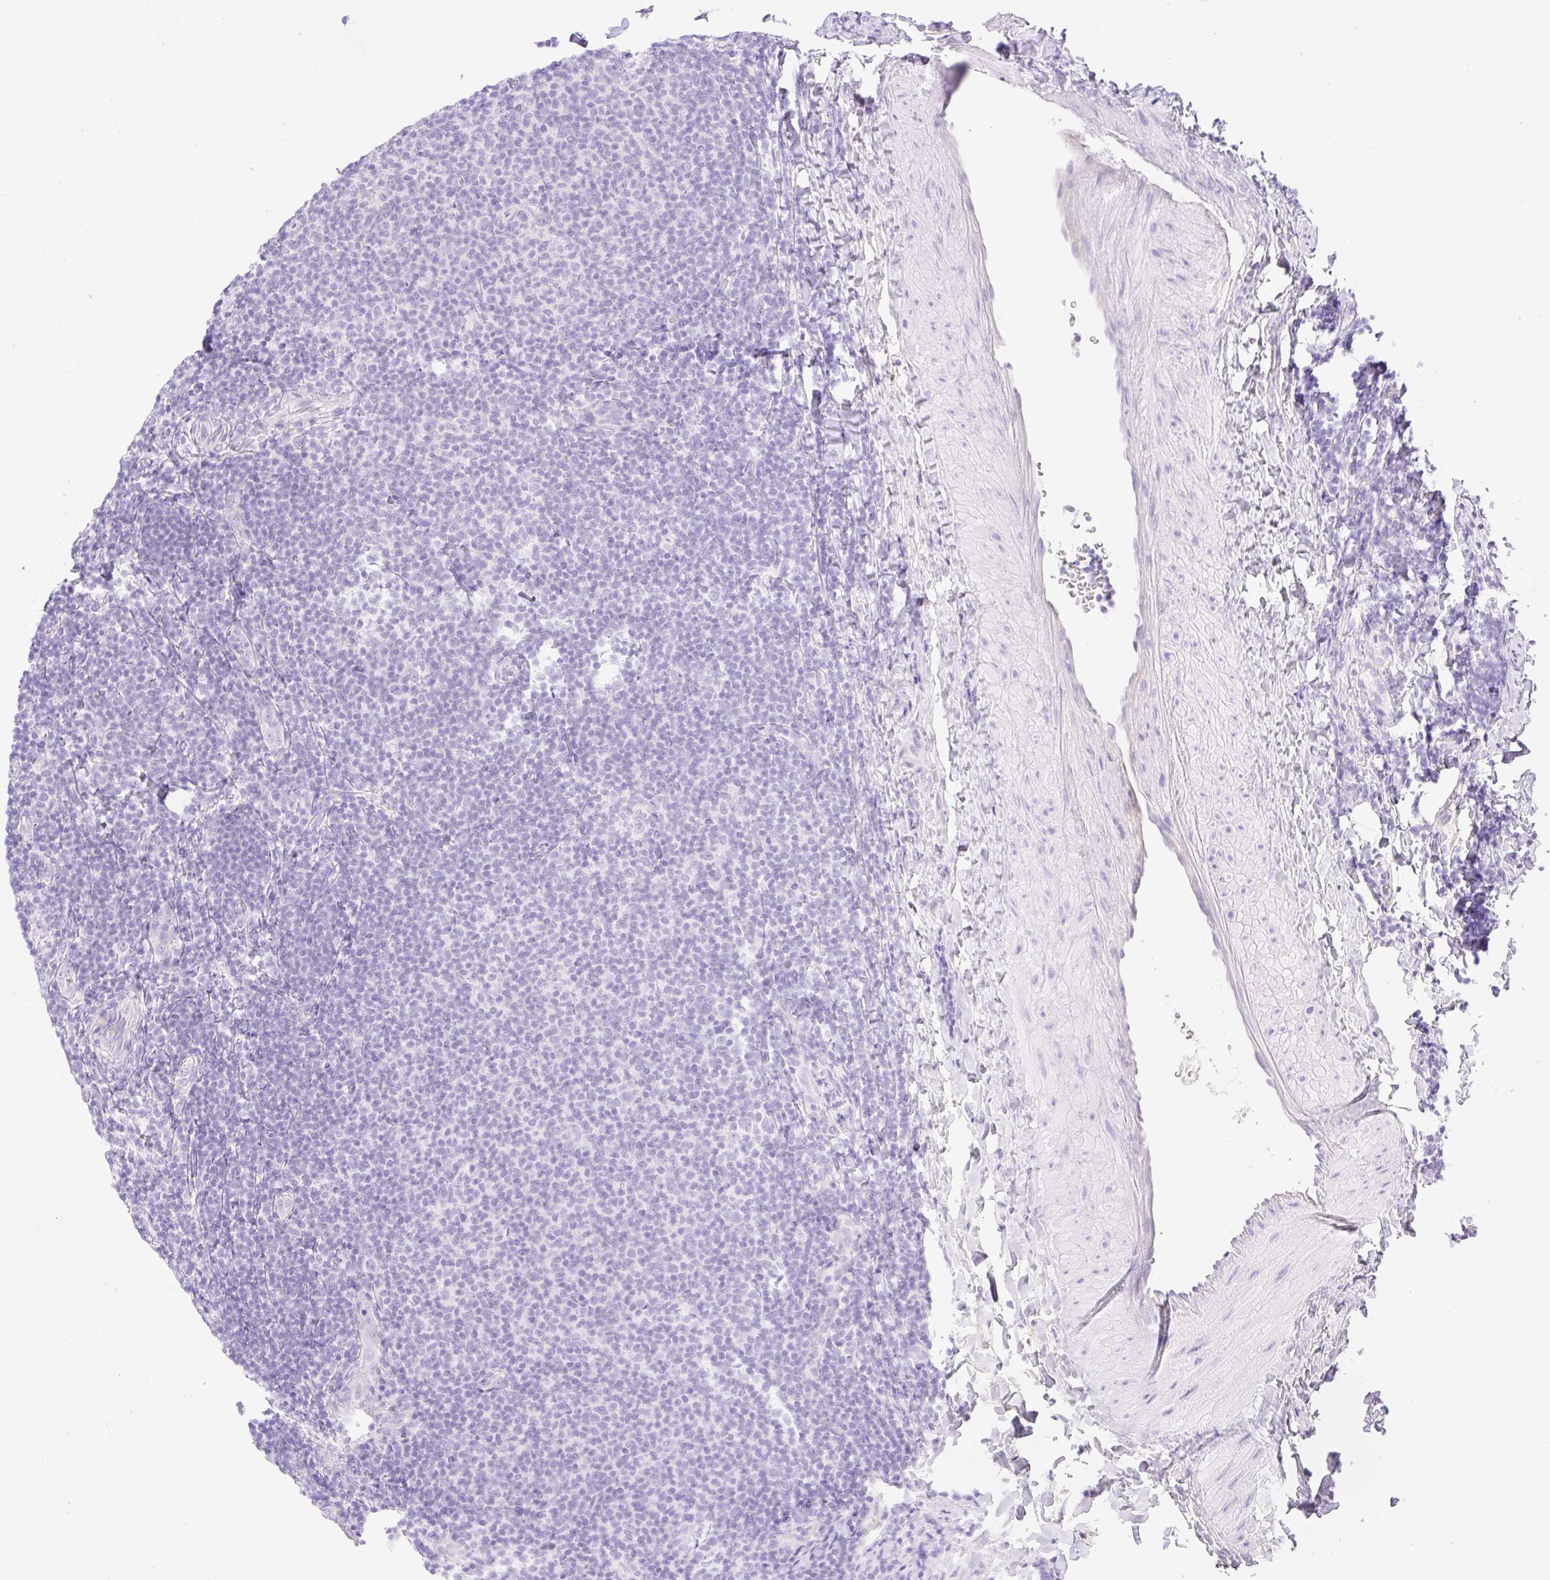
{"staining": {"intensity": "negative", "quantity": "none", "location": "none"}, "tissue": "lymphoma", "cell_type": "Tumor cells", "image_type": "cancer", "snomed": [{"axis": "morphology", "description": "Malignant lymphoma, non-Hodgkin's type, Low grade"}, {"axis": "topography", "description": "Lymph node"}], "caption": "Protein analysis of lymphoma shows no significant expression in tumor cells. (Stains: DAB (3,3'-diaminobenzidine) immunohistochemistry with hematoxylin counter stain, Microscopy: brightfield microscopy at high magnification).", "gene": "CDX1", "patient": {"sex": "male", "age": 66}}